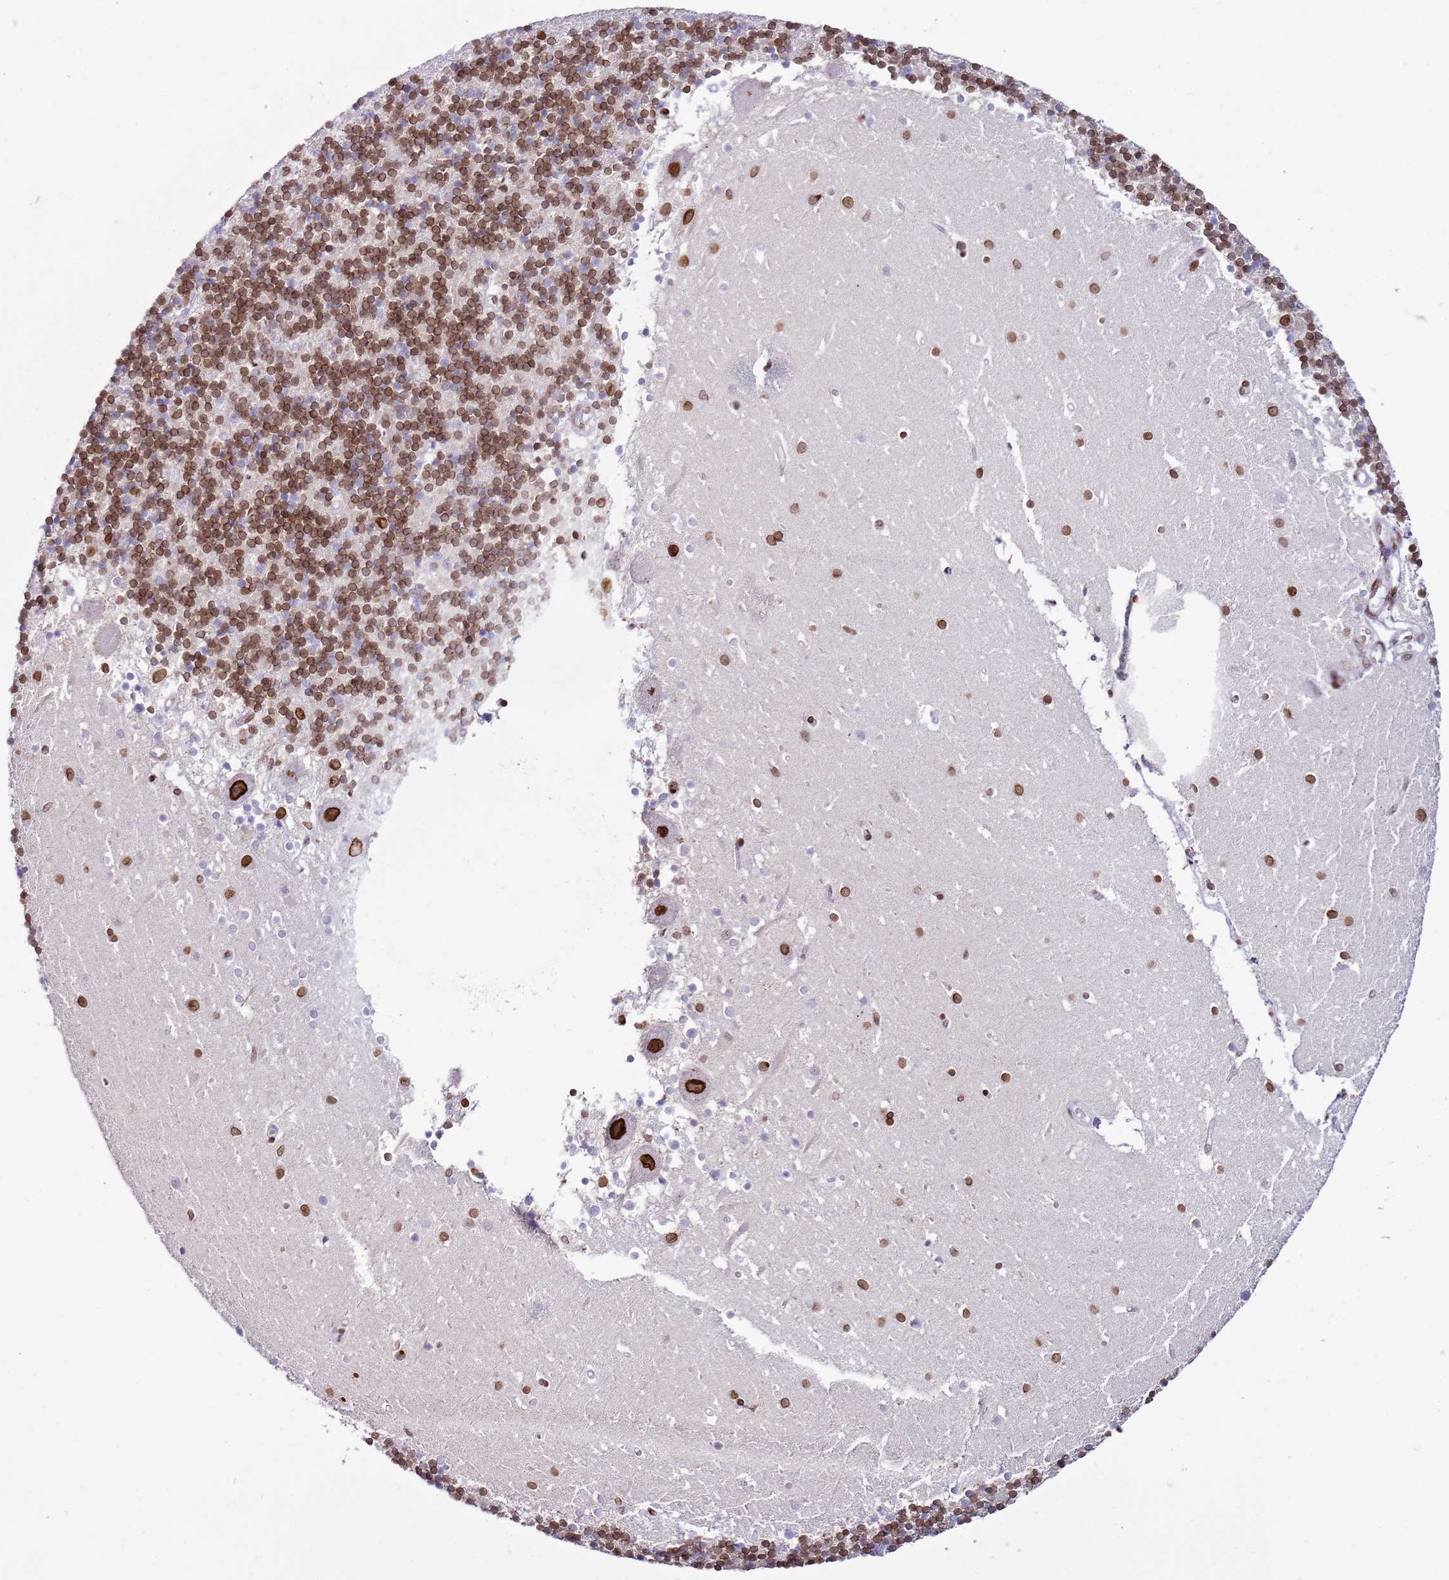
{"staining": {"intensity": "moderate", "quantity": "25%-75%", "location": "nuclear"}, "tissue": "cerebellum", "cell_type": "Cells in granular layer", "image_type": "normal", "snomed": [{"axis": "morphology", "description": "Normal tissue, NOS"}, {"axis": "topography", "description": "Cerebellum"}], "caption": "Immunohistochemical staining of unremarkable cerebellum reveals moderate nuclear protein positivity in approximately 25%-75% of cells in granular layer.", "gene": "POU6F1", "patient": {"sex": "male", "age": 54}}